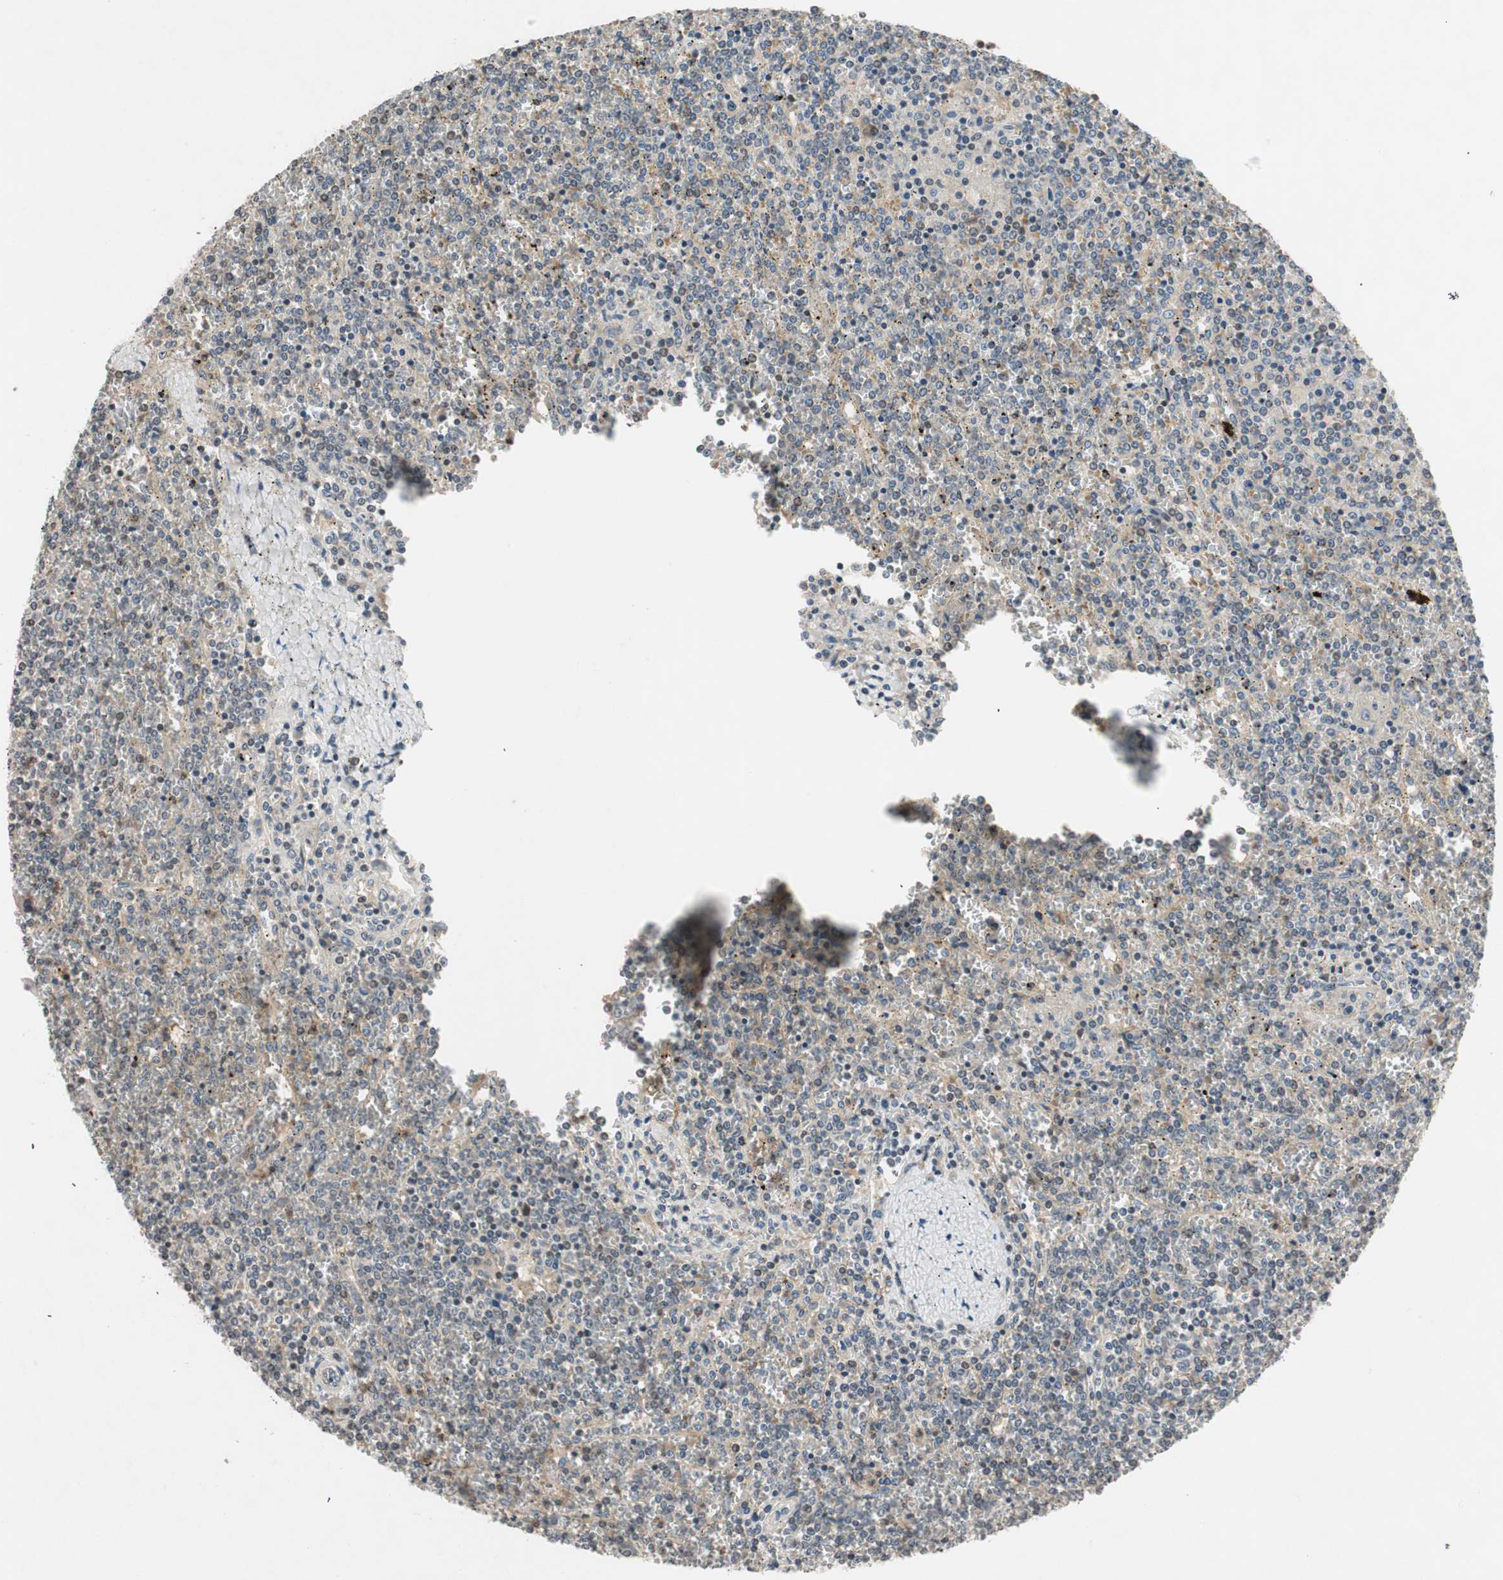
{"staining": {"intensity": "negative", "quantity": "none", "location": "none"}, "tissue": "lymphoma", "cell_type": "Tumor cells", "image_type": "cancer", "snomed": [{"axis": "morphology", "description": "Malignant lymphoma, non-Hodgkin's type, Low grade"}, {"axis": "topography", "description": "Spleen"}], "caption": "High magnification brightfield microscopy of lymphoma stained with DAB (3,3'-diaminobenzidine) (brown) and counterstained with hematoxylin (blue): tumor cells show no significant positivity.", "gene": "GCLM", "patient": {"sex": "female", "age": 19}}